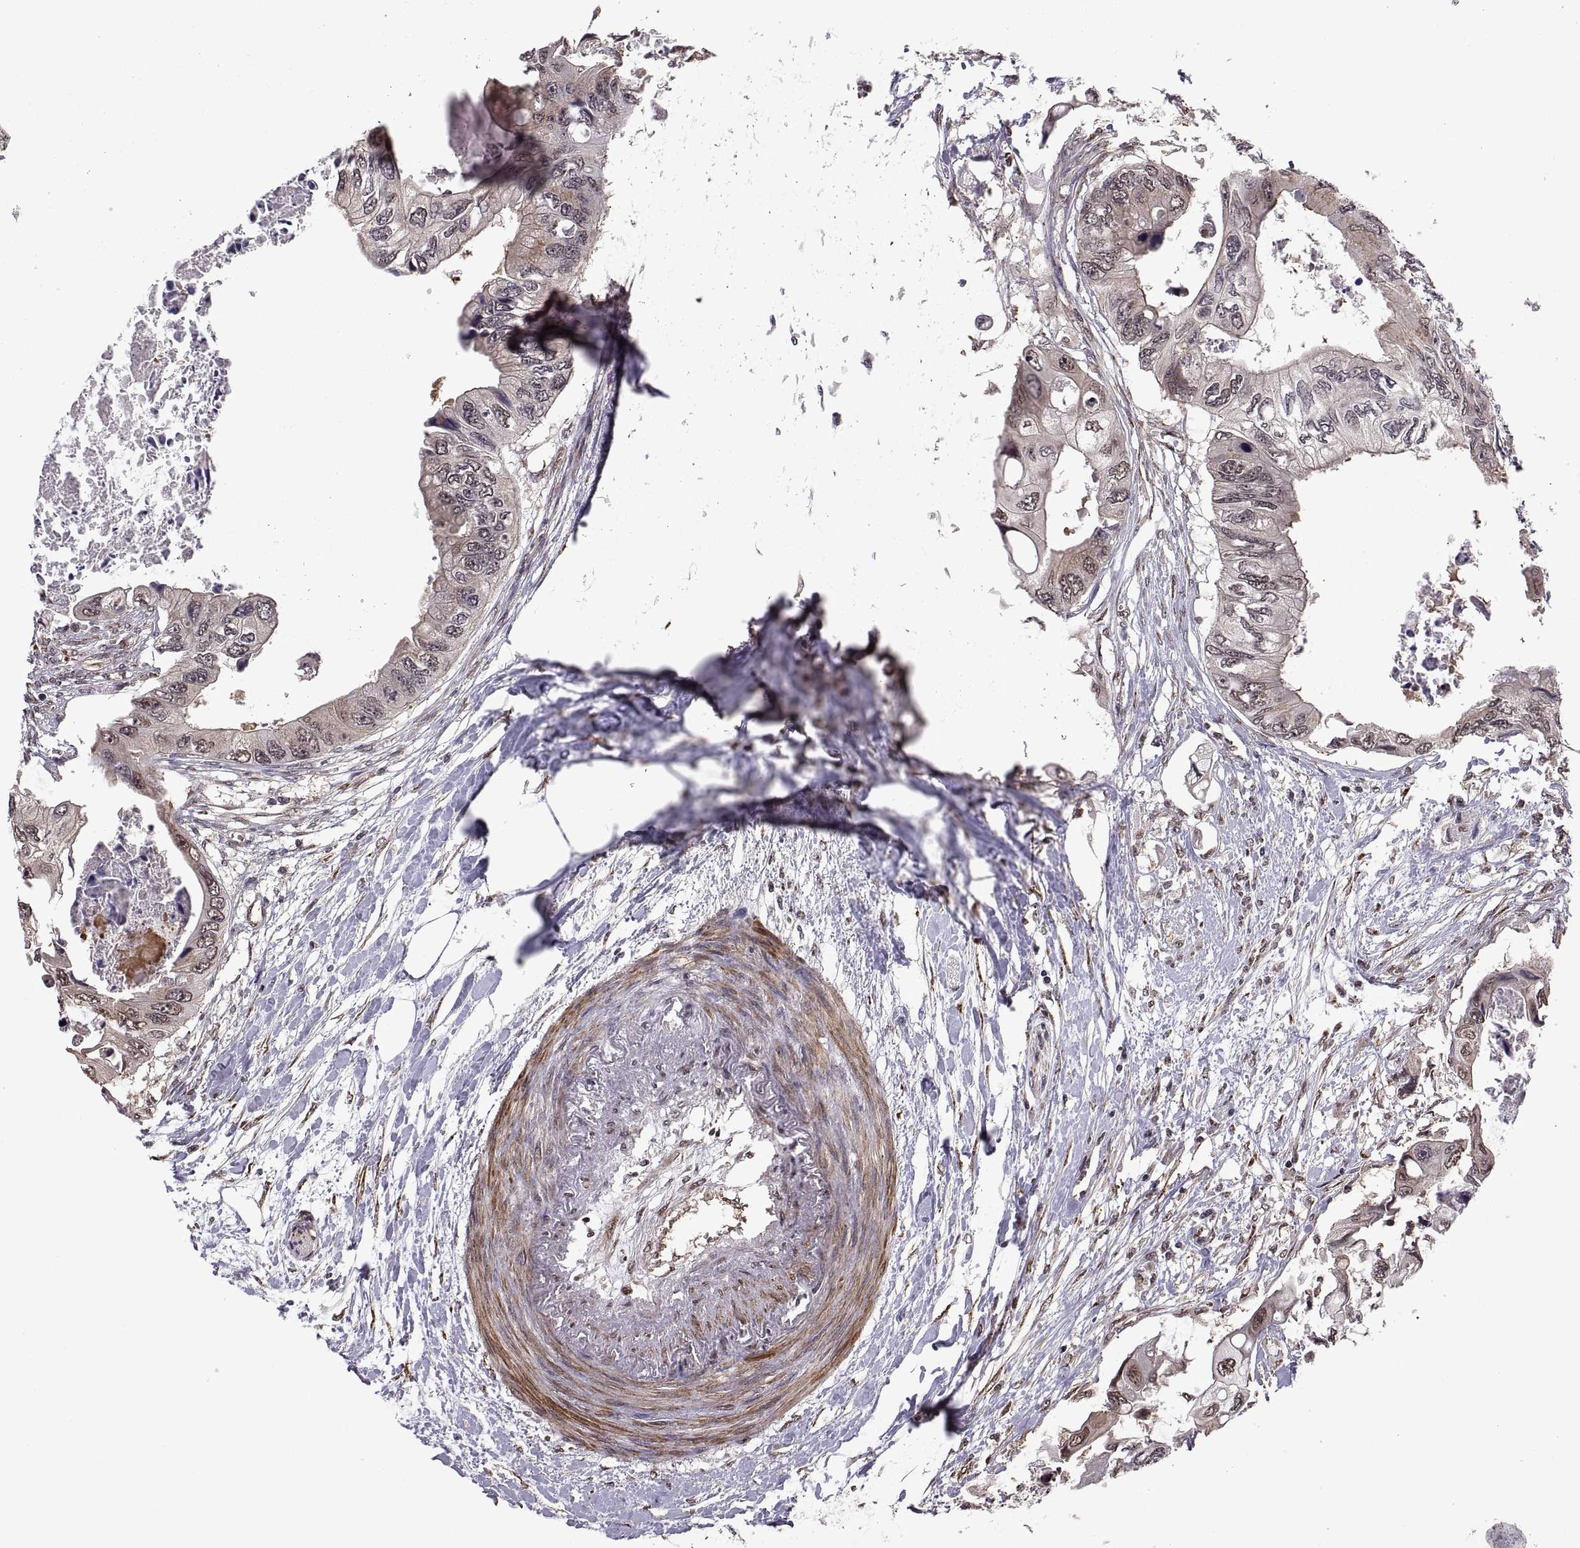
{"staining": {"intensity": "moderate", "quantity": "25%-75%", "location": "cytoplasmic/membranous"}, "tissue": "colorectal cancer", "cell_type": "Tumor cells", "image_type": "cancer", "snomed": [{"axis": "morphology", "description": "Adenocarcinoma, NOS"}, {"axis": "topography", "description": "Rectum"}], "caption": "Protein expression by immunohistochemistry (IHC) exhibits moderate cytoplasmic/membranous expression in approximately 25%-75% of tumor cells in colorectal adenocarcinoma.", "gene": "ARRB1", "patient": {"sex": "male", "age": 63}}